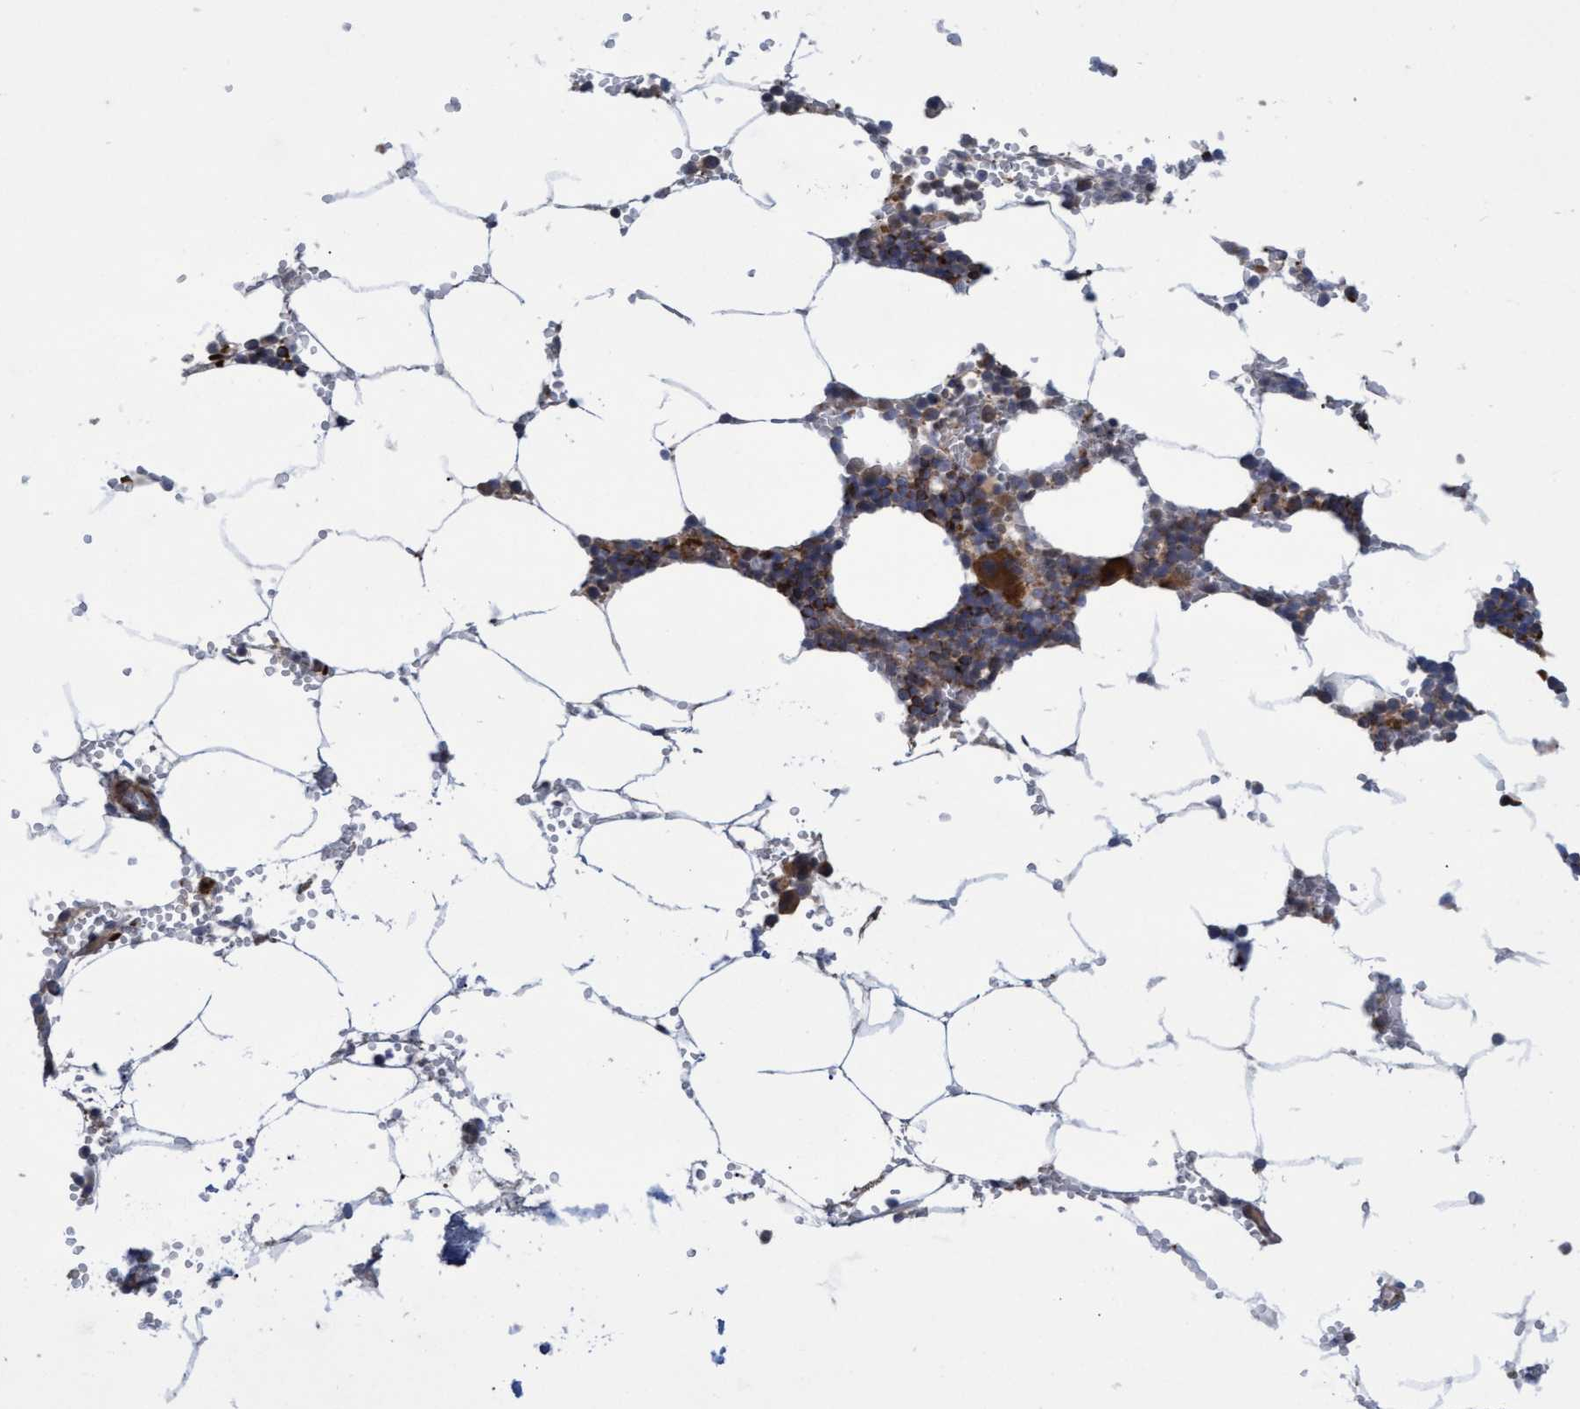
{"staining": {"intensity": "strong", "quantity": "<25%", "location": "cytoplasmic/membranous"}, "tissue": "bone marrow", "cell_type": "Hematopoietic cells", "image_type": "normal", "snomed": [{"axis": "morphology", "description": "Normal tissue, NOS"}, {"axis": "topography", "description": "Bone marrow"}], "caption": "Immunohistochemical staining of benign bone marrow exhibits strong cytoplasmic/membranous protein positivity in about <25% of hematopoietic cells.", "gene": "NAA15", "patient": {"sex": "male", "age": 70}}